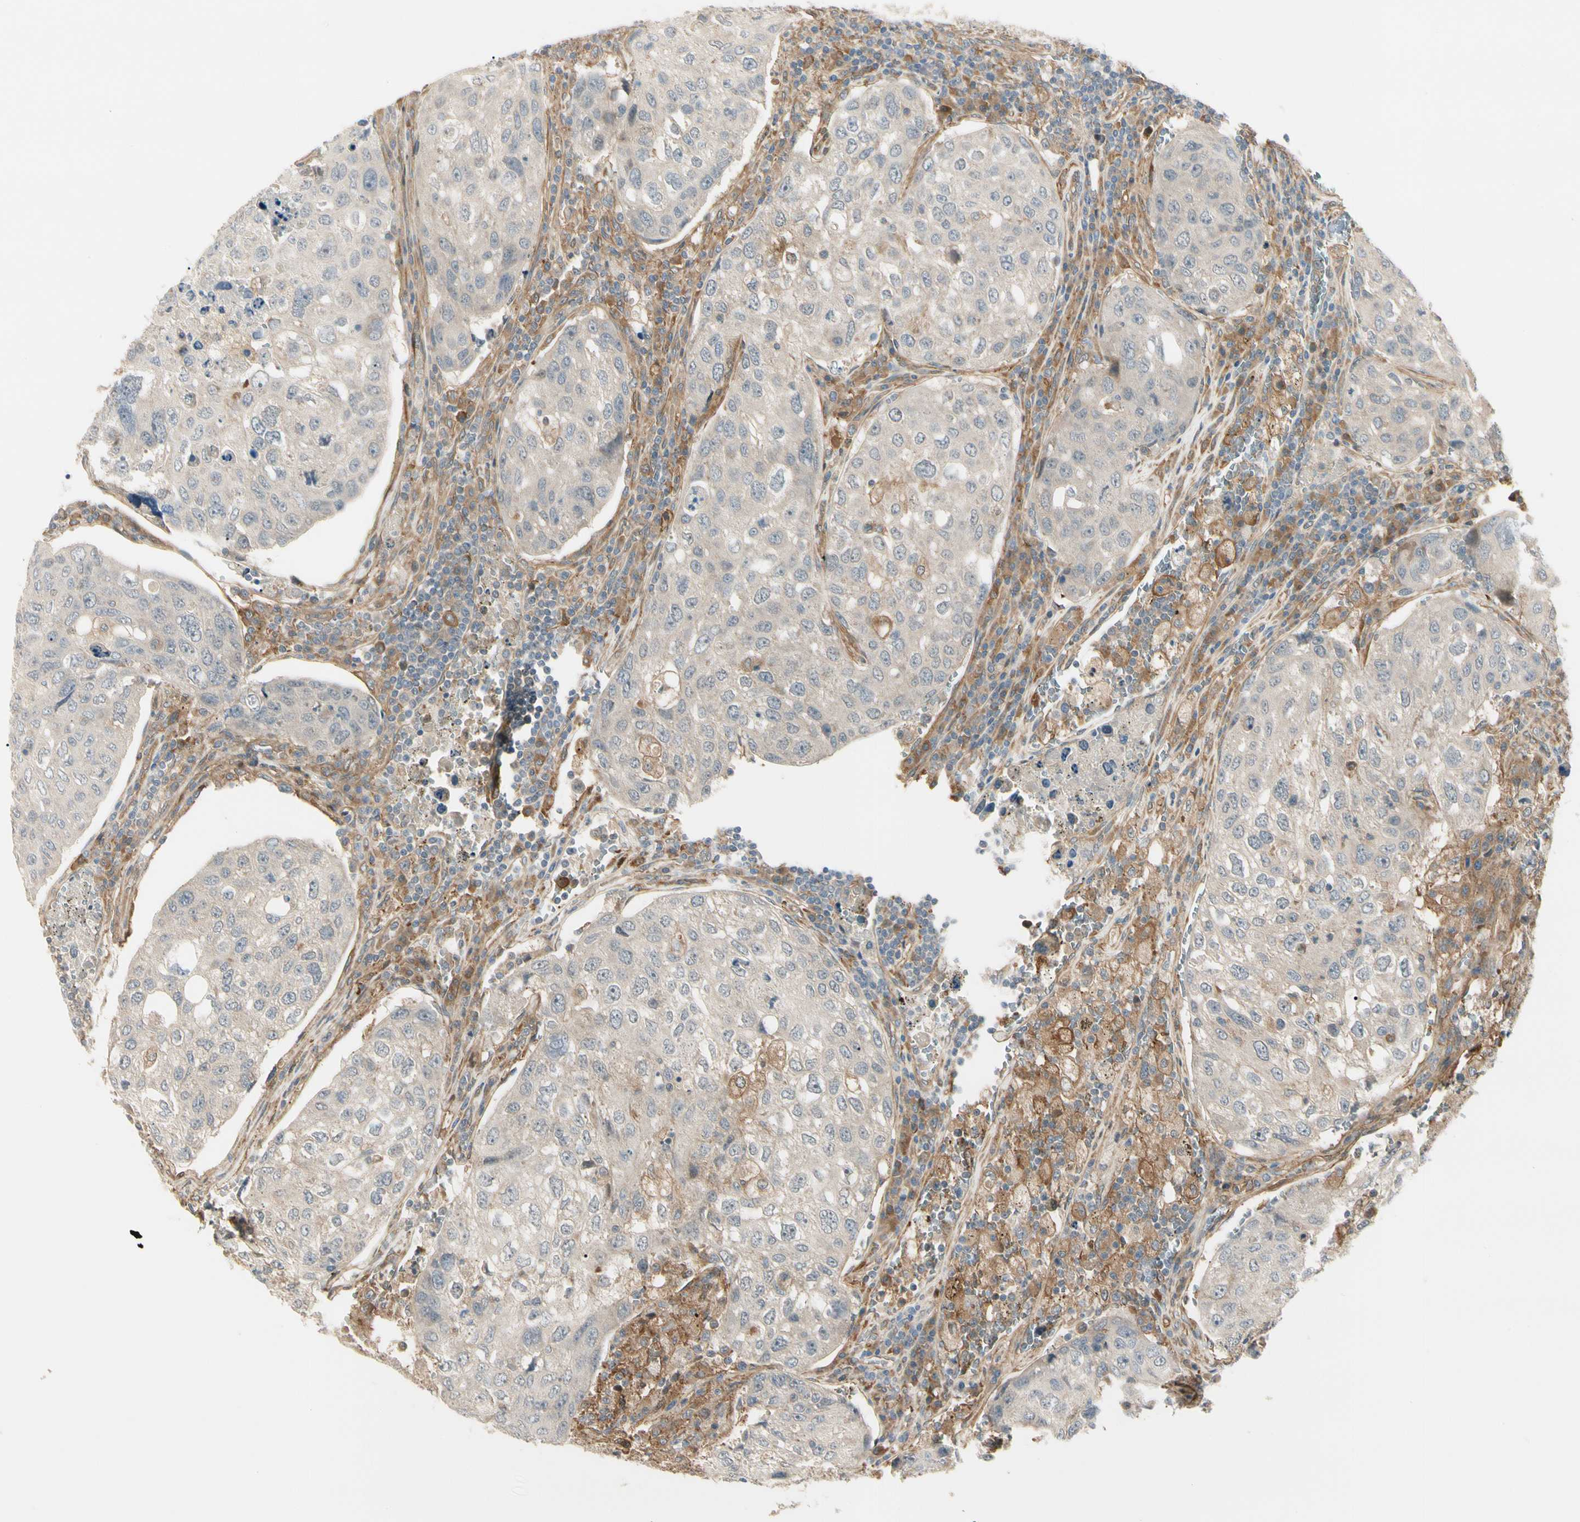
{"staining": {"intensity": "moderate", "quantity": ">75%", "location": "cytoplasmic/membranous"}, "tissue": "urothelial cancer", "cell_type": "Tumor cells", "image_type": "cancer", "snomed": [{"axis": "morphology", "description": "Urothelial carcinoma, High grade"}, {"axis": "topography", "description": "Lymph node"}, {"axis": "topography", "description": "Urinary bladder"}], "caption": "Urothelial cancer stained with a brown dye reveals moderate cytoplasmic/membranous positive staining in about >75% of tumor cells.", "gene": "F2R", "patient": {"sex": "male", "age": 51}}